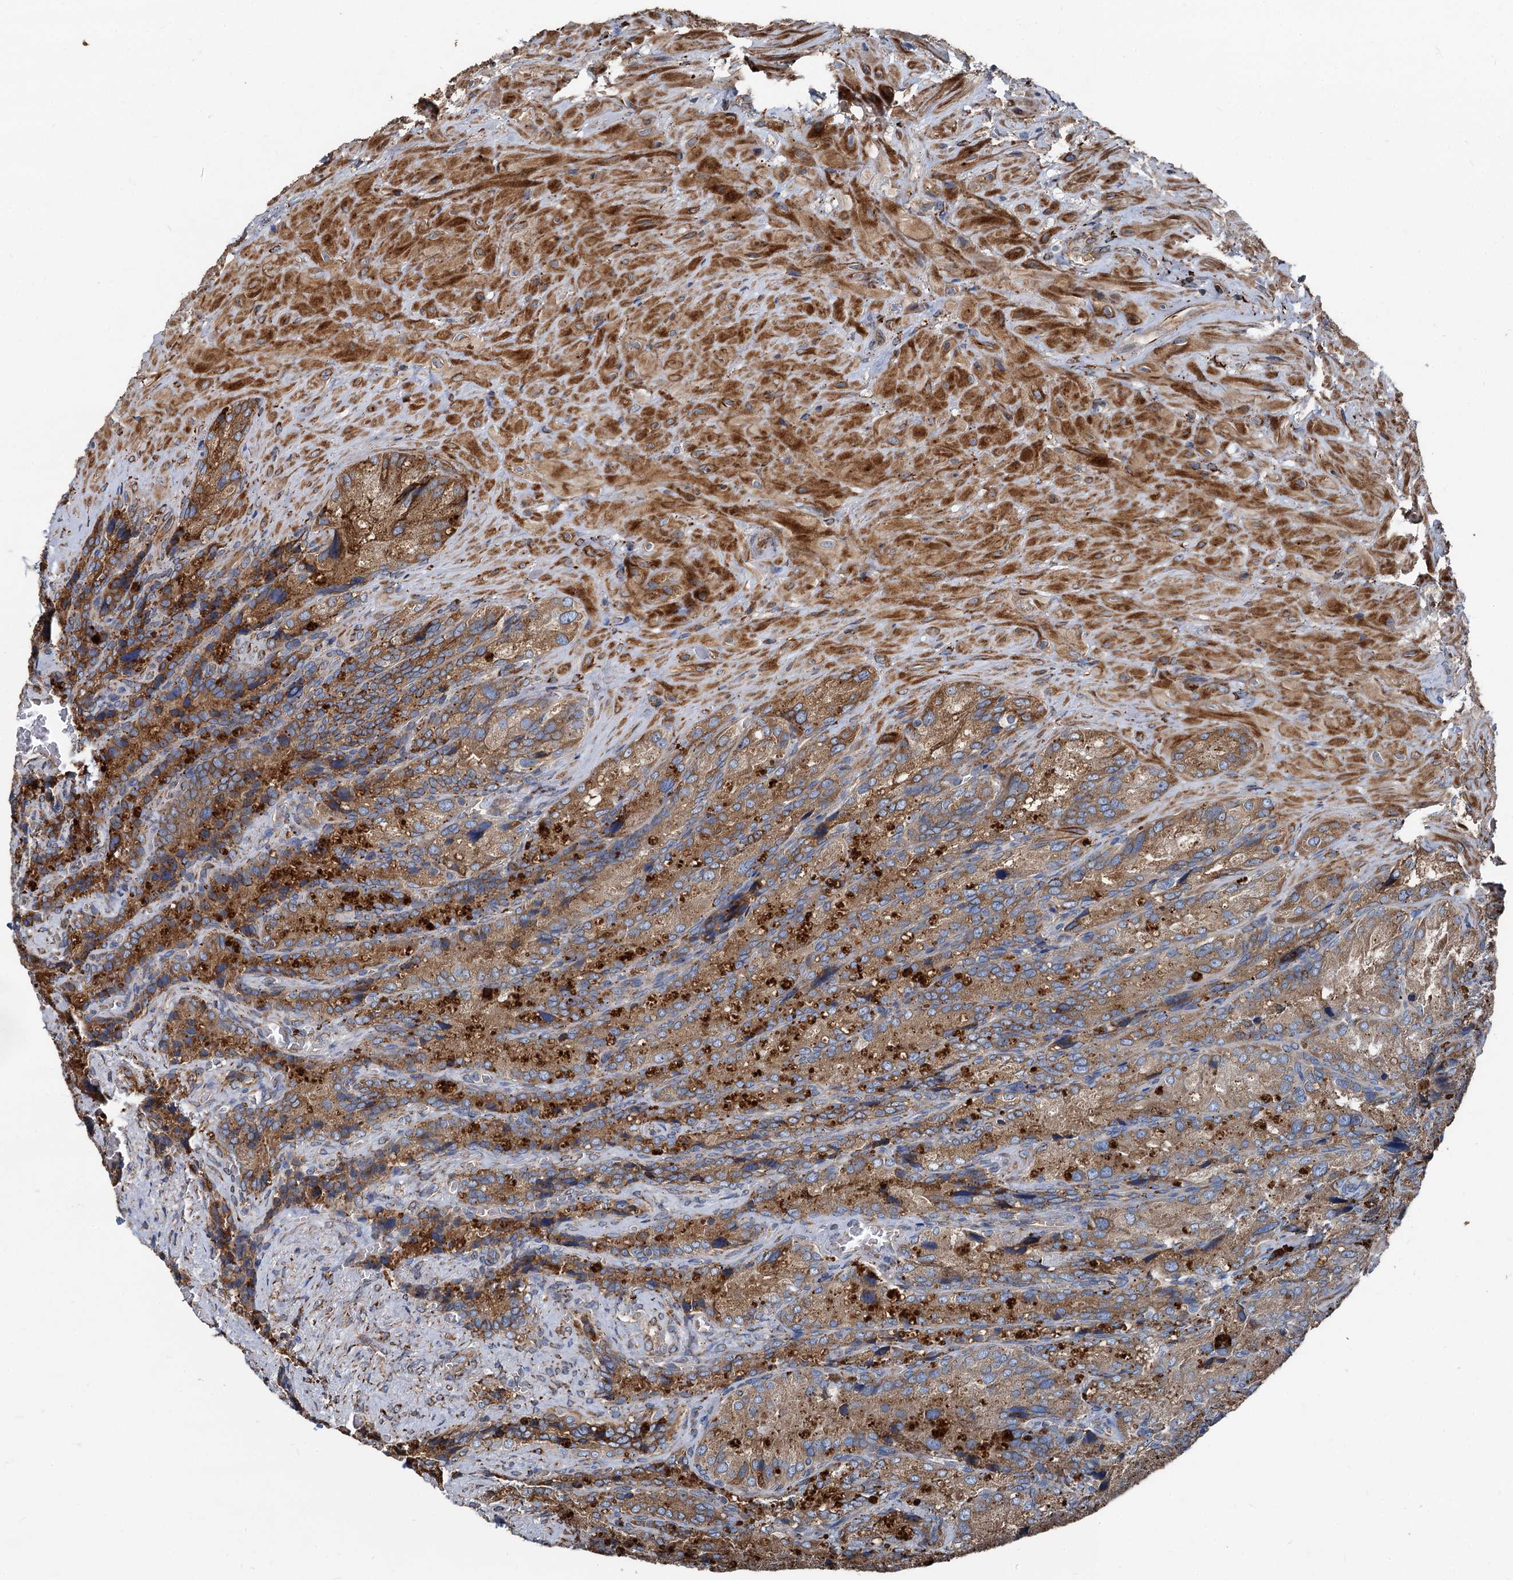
{"staining": {"intensity": "moderate", "quantity": ">75%", "location": "cytoplasmic/membranous"}, "tissue": "seminal vesicle", "cell_type": "Glandular cells", "image_type": "normal", "snomed": [{"axis": "morphology", "description": "Normal tissue, NOS"}, {"axis": "topography", "description": "Seminal veicle"}], "caption": "IHC staining of unremarkable seminal vesicle, which exhibits medium levels of moderate cytoplasmic/membranous staining in approximately >75% of glandular cells indicating moderate cytoplasmic/membranous protein positivity. The staining was performed using DAB (brown) for protein detection and nuclei were counterstained in hematoxylin (blue).", "gene": "NEURL1B", "patient": {"sex": "male", "age": 62}}